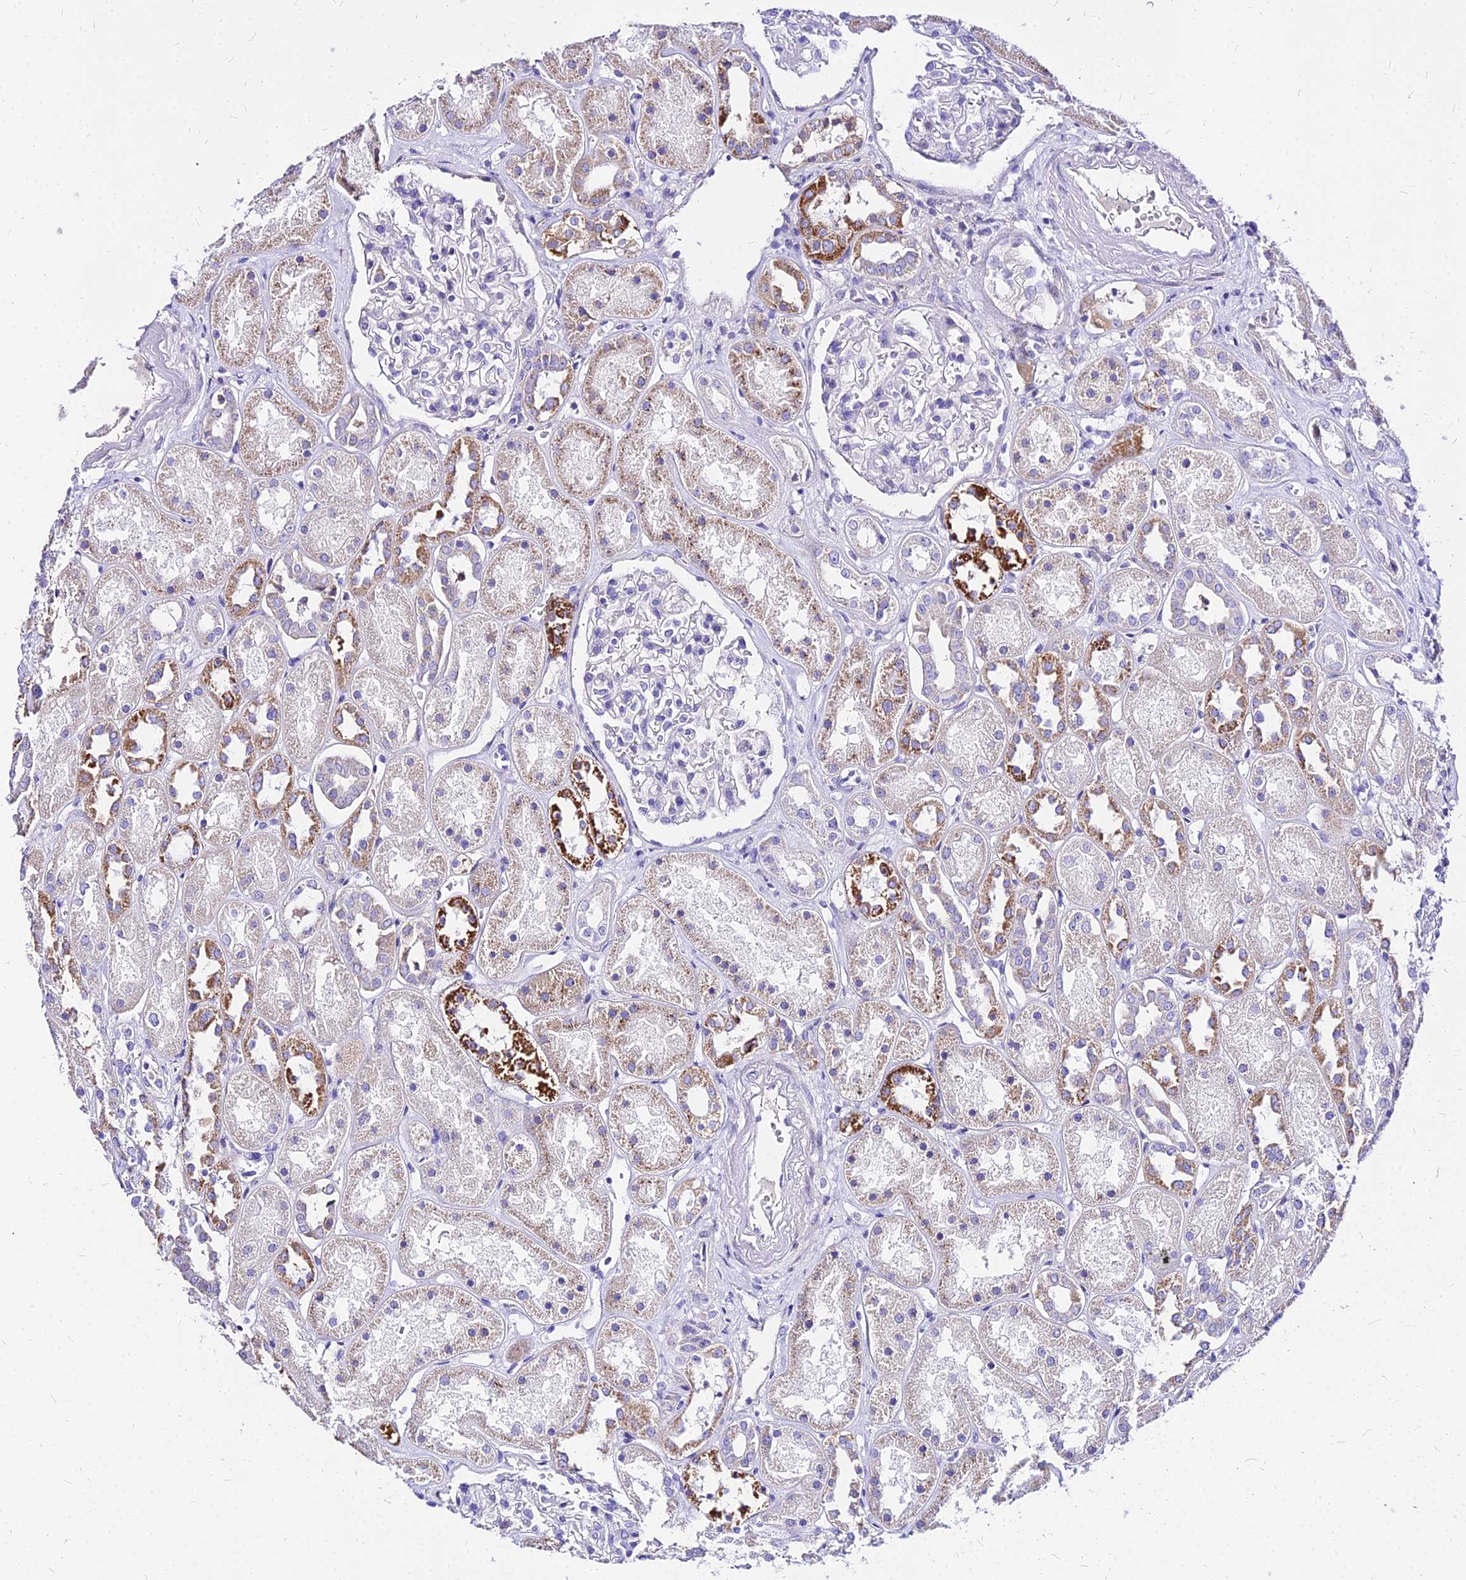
{"staining": {"intensity": "negative", "quantity": "none", "location": "none"}, "tissue": "kidney", "cell_type": "Cells in glomeruli", "image_type": "normal", "snomed": [{"axis": "morphology", "description": "Normal tissue, NOS"}, {"axis": "topography", "description": "Kidney"}], "caption": "Immunohistochemical staining of normal human kidney demonstrates no significant staining in cells in glomeruli. Brightfield microscopy of immunohistochemistry stained with DAB (brown) and hematoxylin (blue), captured at high magnification.", "gene": "CARD18", "patient": {"sex": "male", "age": 70}}